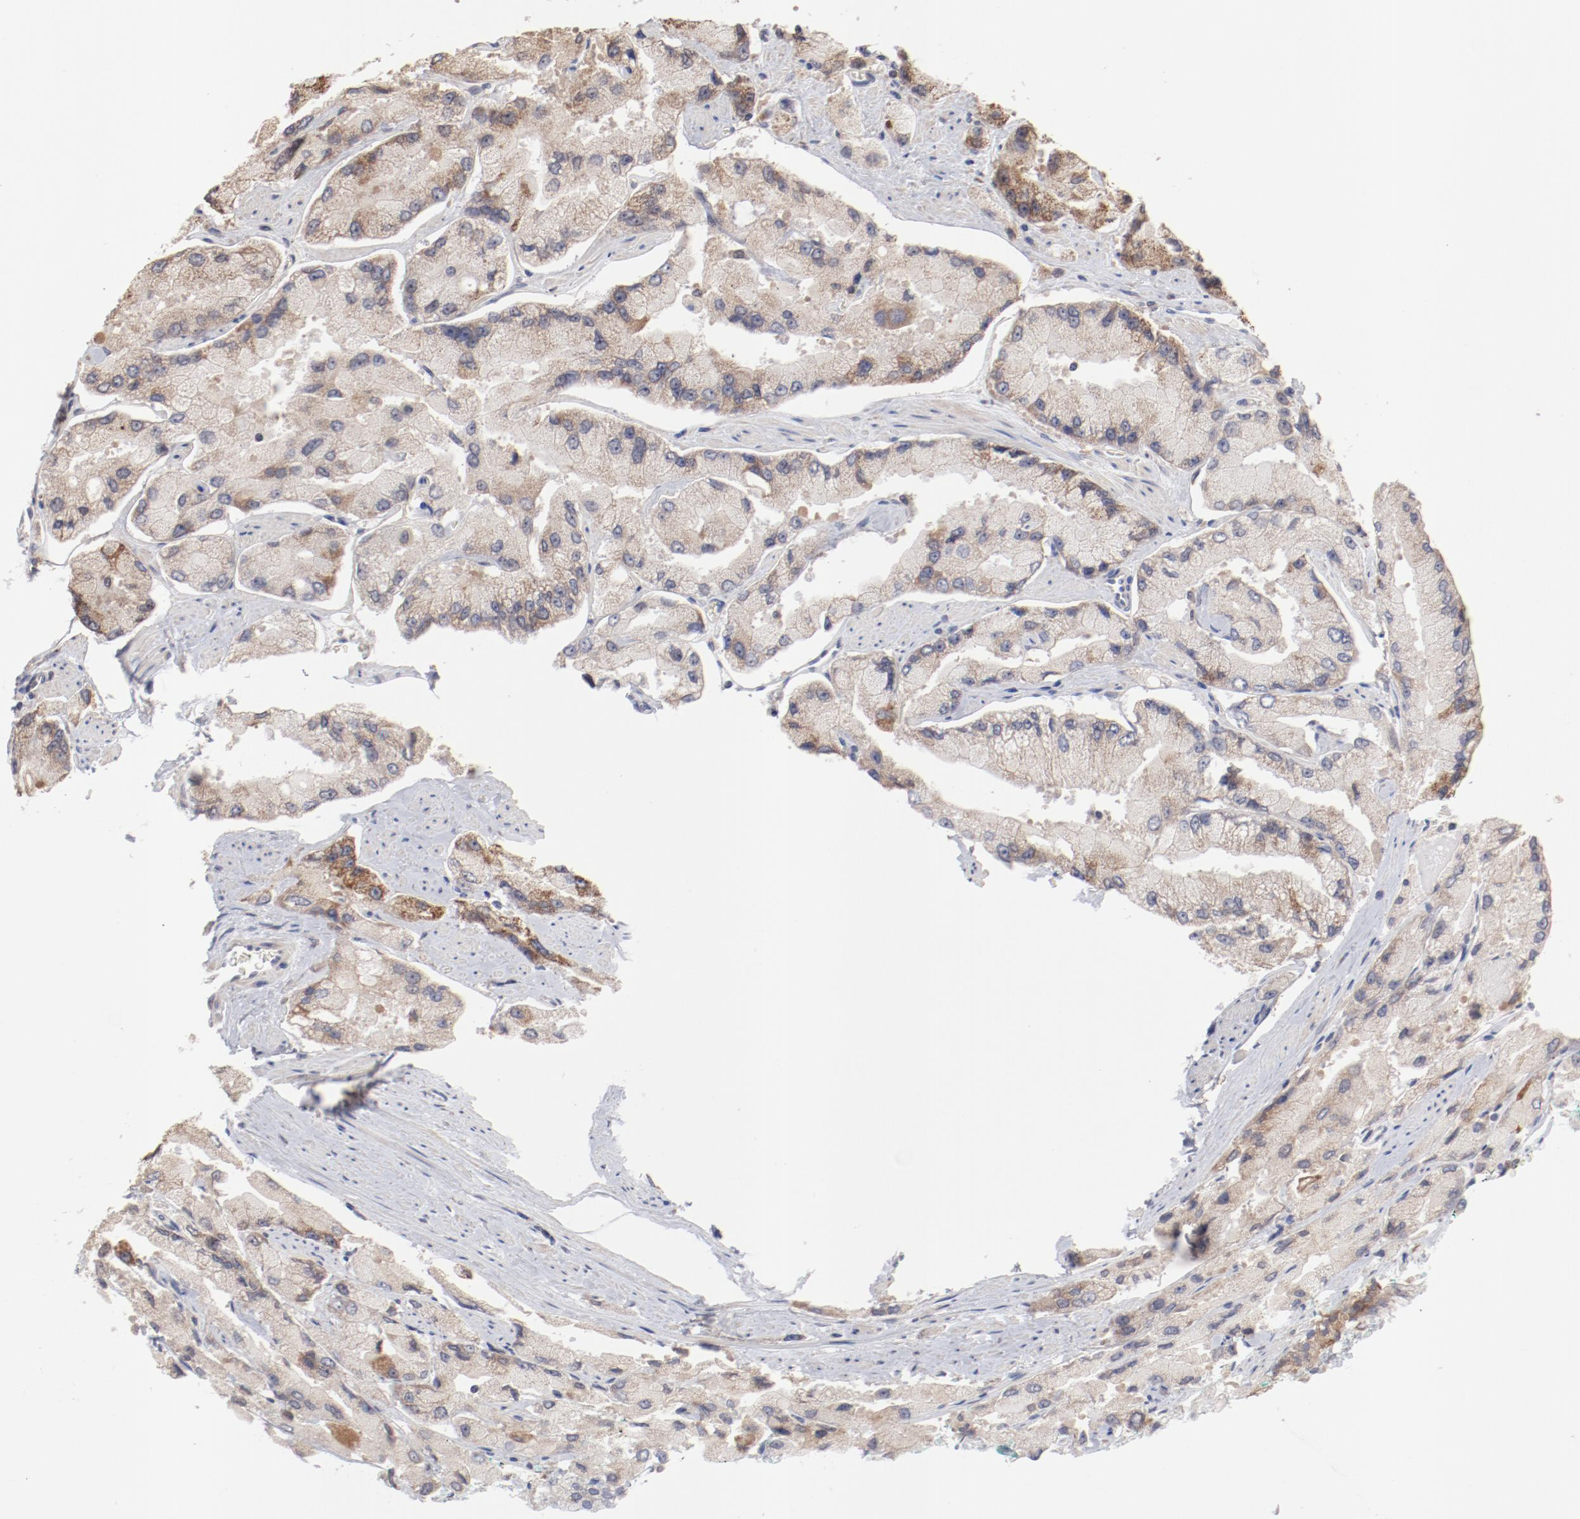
{"staining": {"intensity": "moderate", "quantity": ">75%", "location": "cytoplasmic/membranous"}, "tissue": "prostate cancer", "cell_type": "Tumor cells", "image_type": "cancer", "snomed": [{"axis": "morphology", "description": "Adenocarcinoma, High grade"}, {"axis": "topography", "description": "Prostate"}], "caption": "Tumor cells show medium levels of moderate cytoplasmic/membranous expression in about >75% of cells in human high-grade adenocarcinoma (prostate).", "gene": "PPFIBP2", "patient": {"sex": "male", "age": 58}}